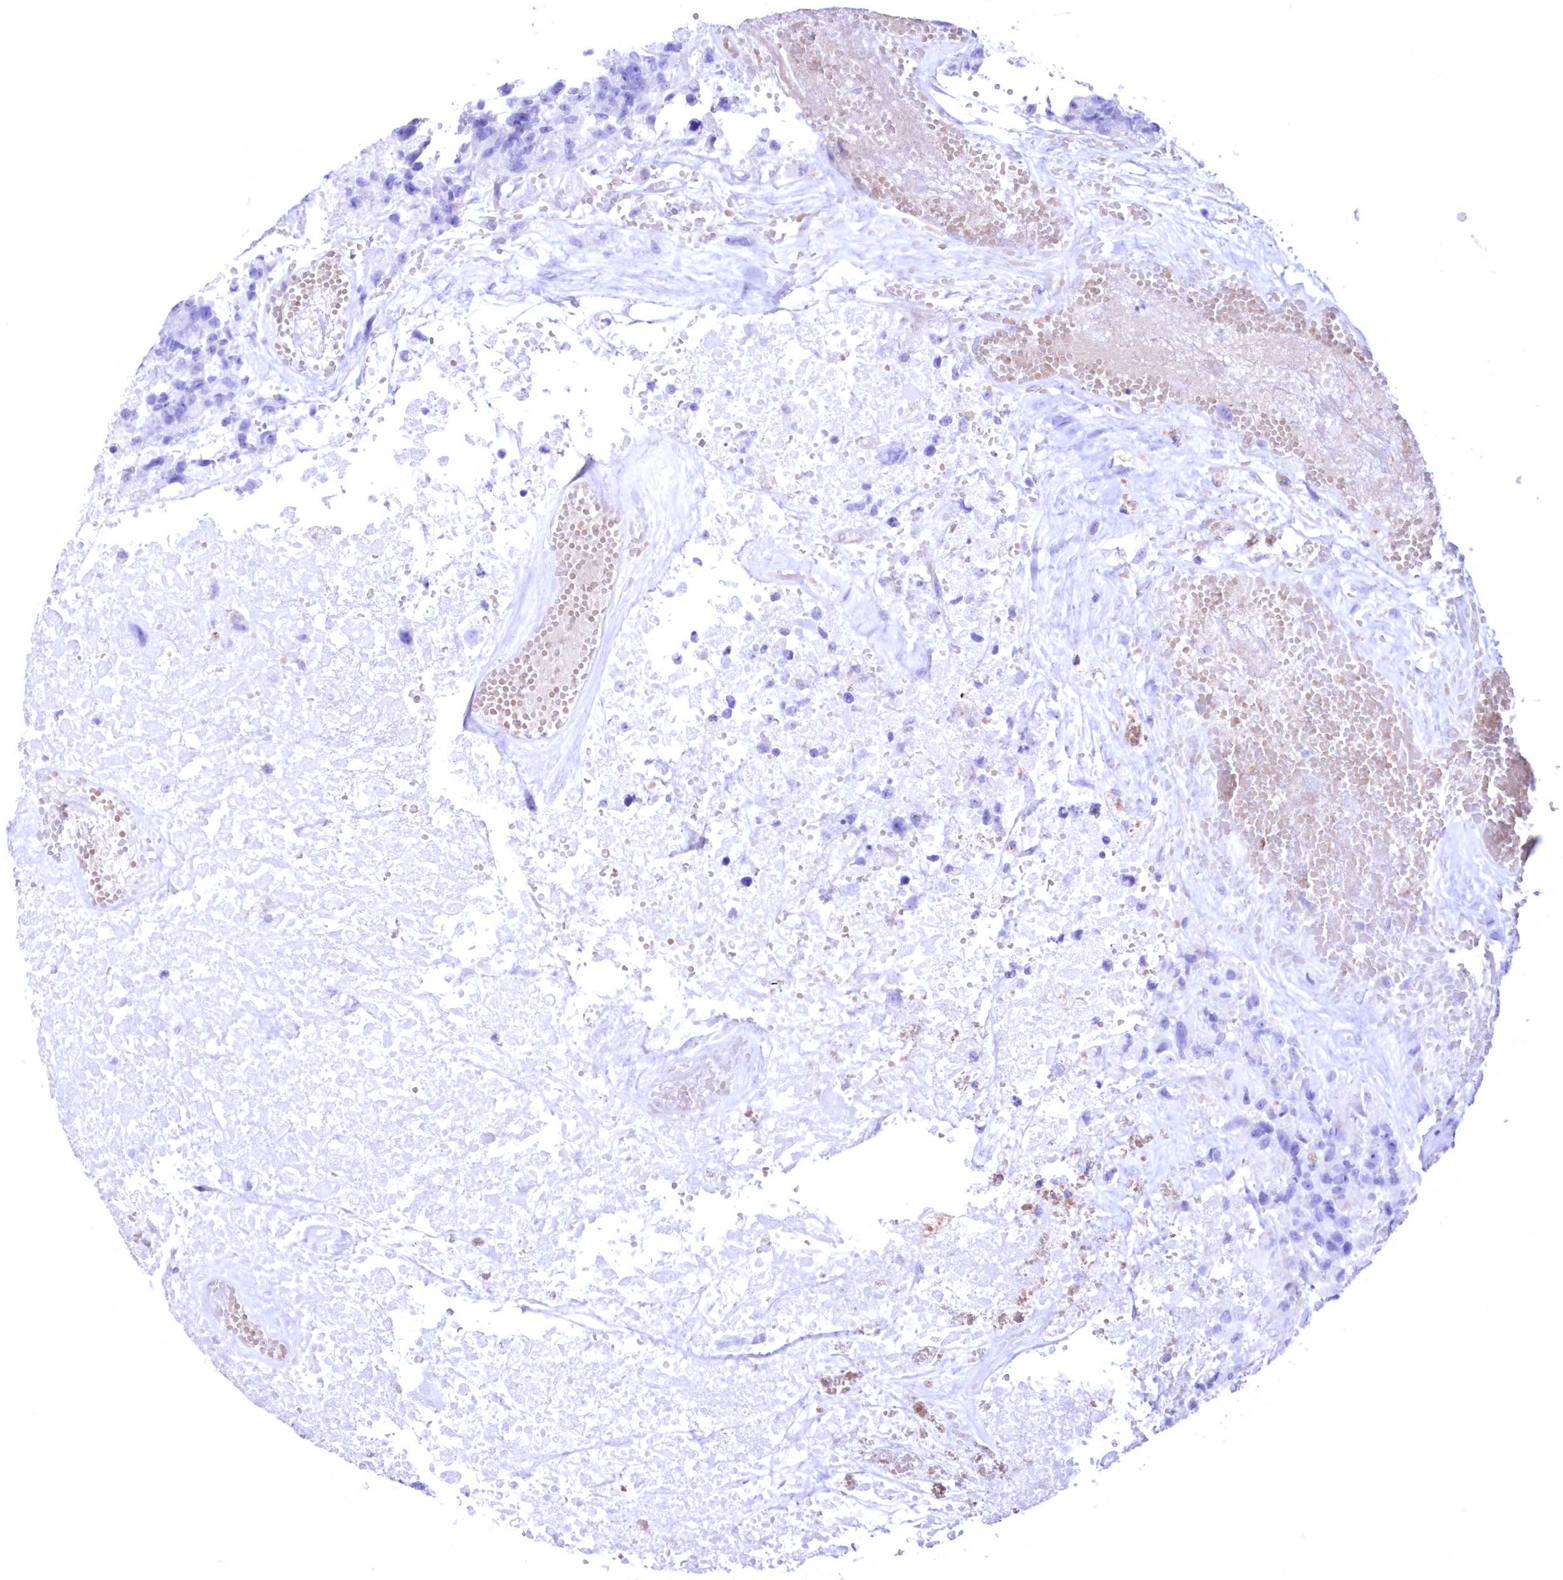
{"staining": {"intensity": "negative", "quantity": "none", "location": "none"}, "tissue": "glioma", "cell_type": "Tumor cells", "image_type": "cancer", "snomed": [{"axis": "morphology", "description": "Glioma, malignant, High grade"}, {"axis": "topography", "description": "Brain"}], "caption": "The histopathology image exhibits no staining of tumor cells in glioma.", "gene": "WDR74", "patient": {"sex": "male", "age": 69}}